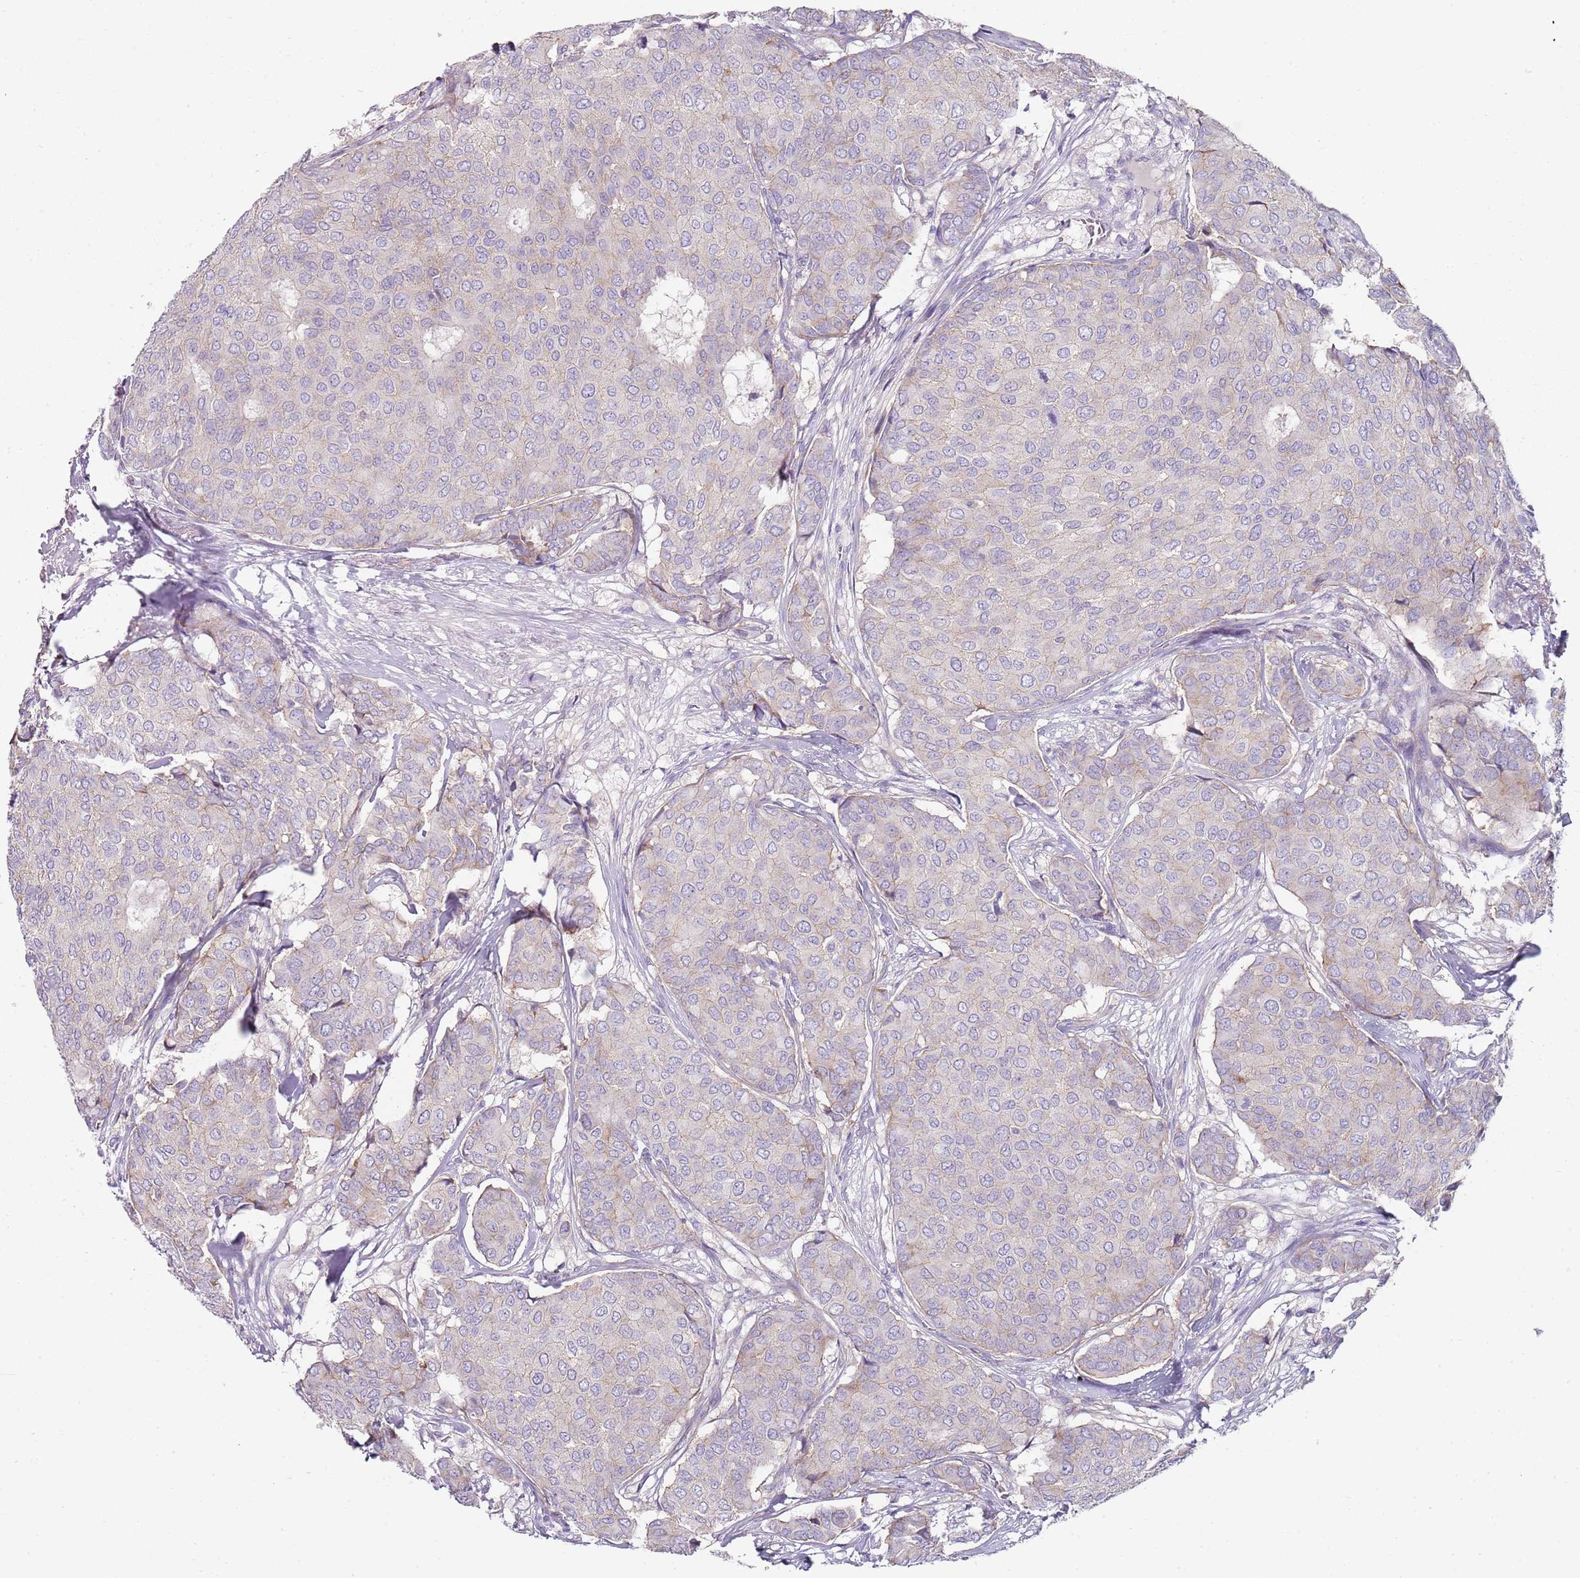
{"staining": {"intensity": "weak", "quantity": "<25%", "location": "cytoplasmic/membranous"}, "tissue": "breast cancer", "cell_type": "Tumor cells", "image_type": "cancer", "snomed": [{"axis": "morphology", "description": "Duct carcinoma"}, {"axis": "topography", "description": "Breast"}], "caption": "This photomicrograph is of intraductal carcinoma (breast) stained with immunohistochemistry to label a protein in brown with the nuclei are counter-stained blue. There is no staining in tumor cells. (DAB (3,3'-diaminobenzidine) immunohistochemistry, high magnification).", "gene": "SLC26A6", "patient": {"sex": "female", "age": 75}}